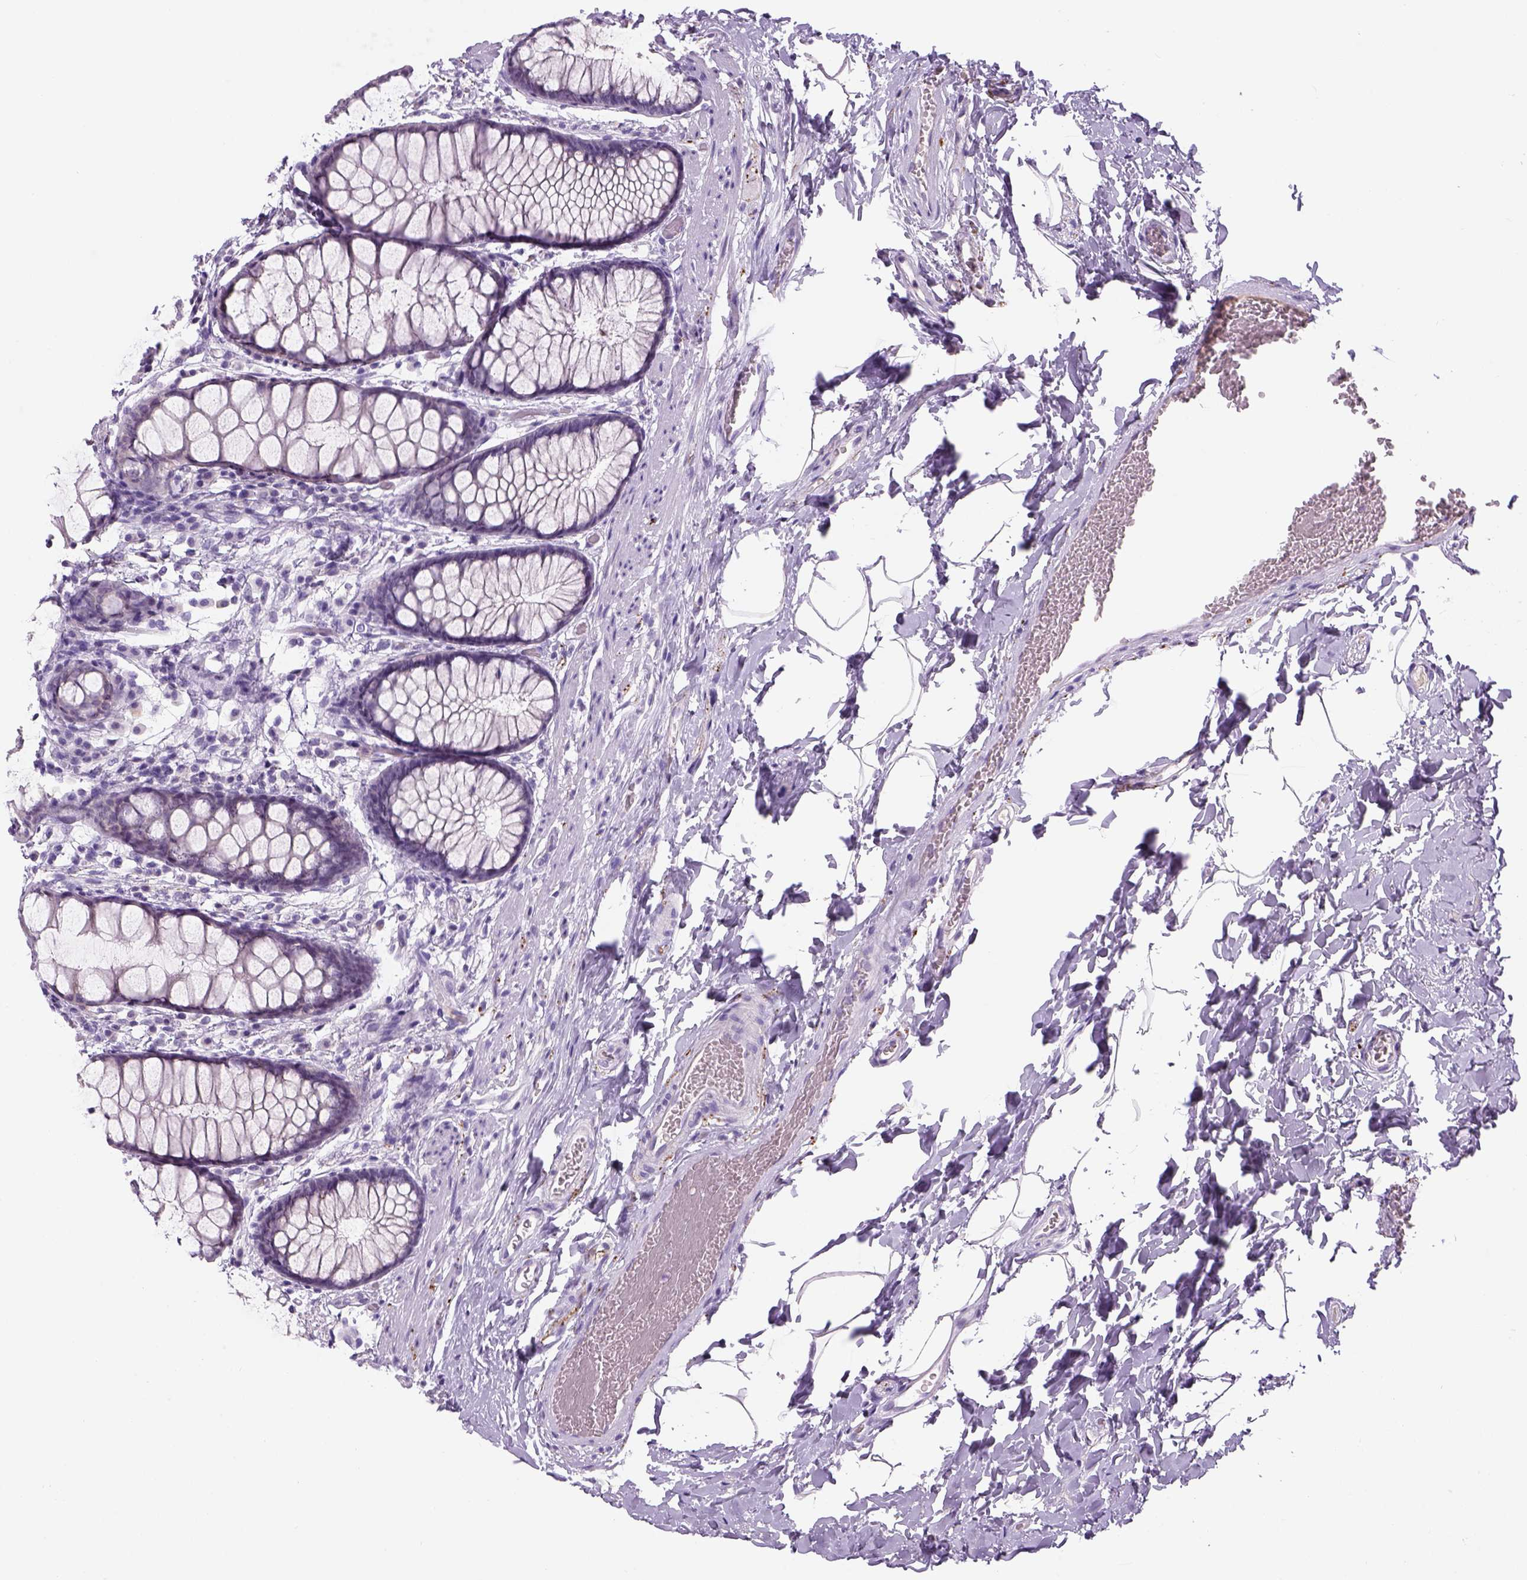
{"staining": {"intensity": "negative", "quantity": "none", "location": "none"}, "tissue": "rectum", "cell_type": "Glandular cells", "image_type": "normal", "snomed": [{"axis": "morphology", "description": "Normal tissue, NOS"}, {"axis": "topography", "description": "Rectum"}], "caption": "Human rectum stained for a protein using immunohistochemistry (IHC) exhibits no expression in glandular cells.", "gene": "DBH", "patient": {"sex": "female", "age": 62}}